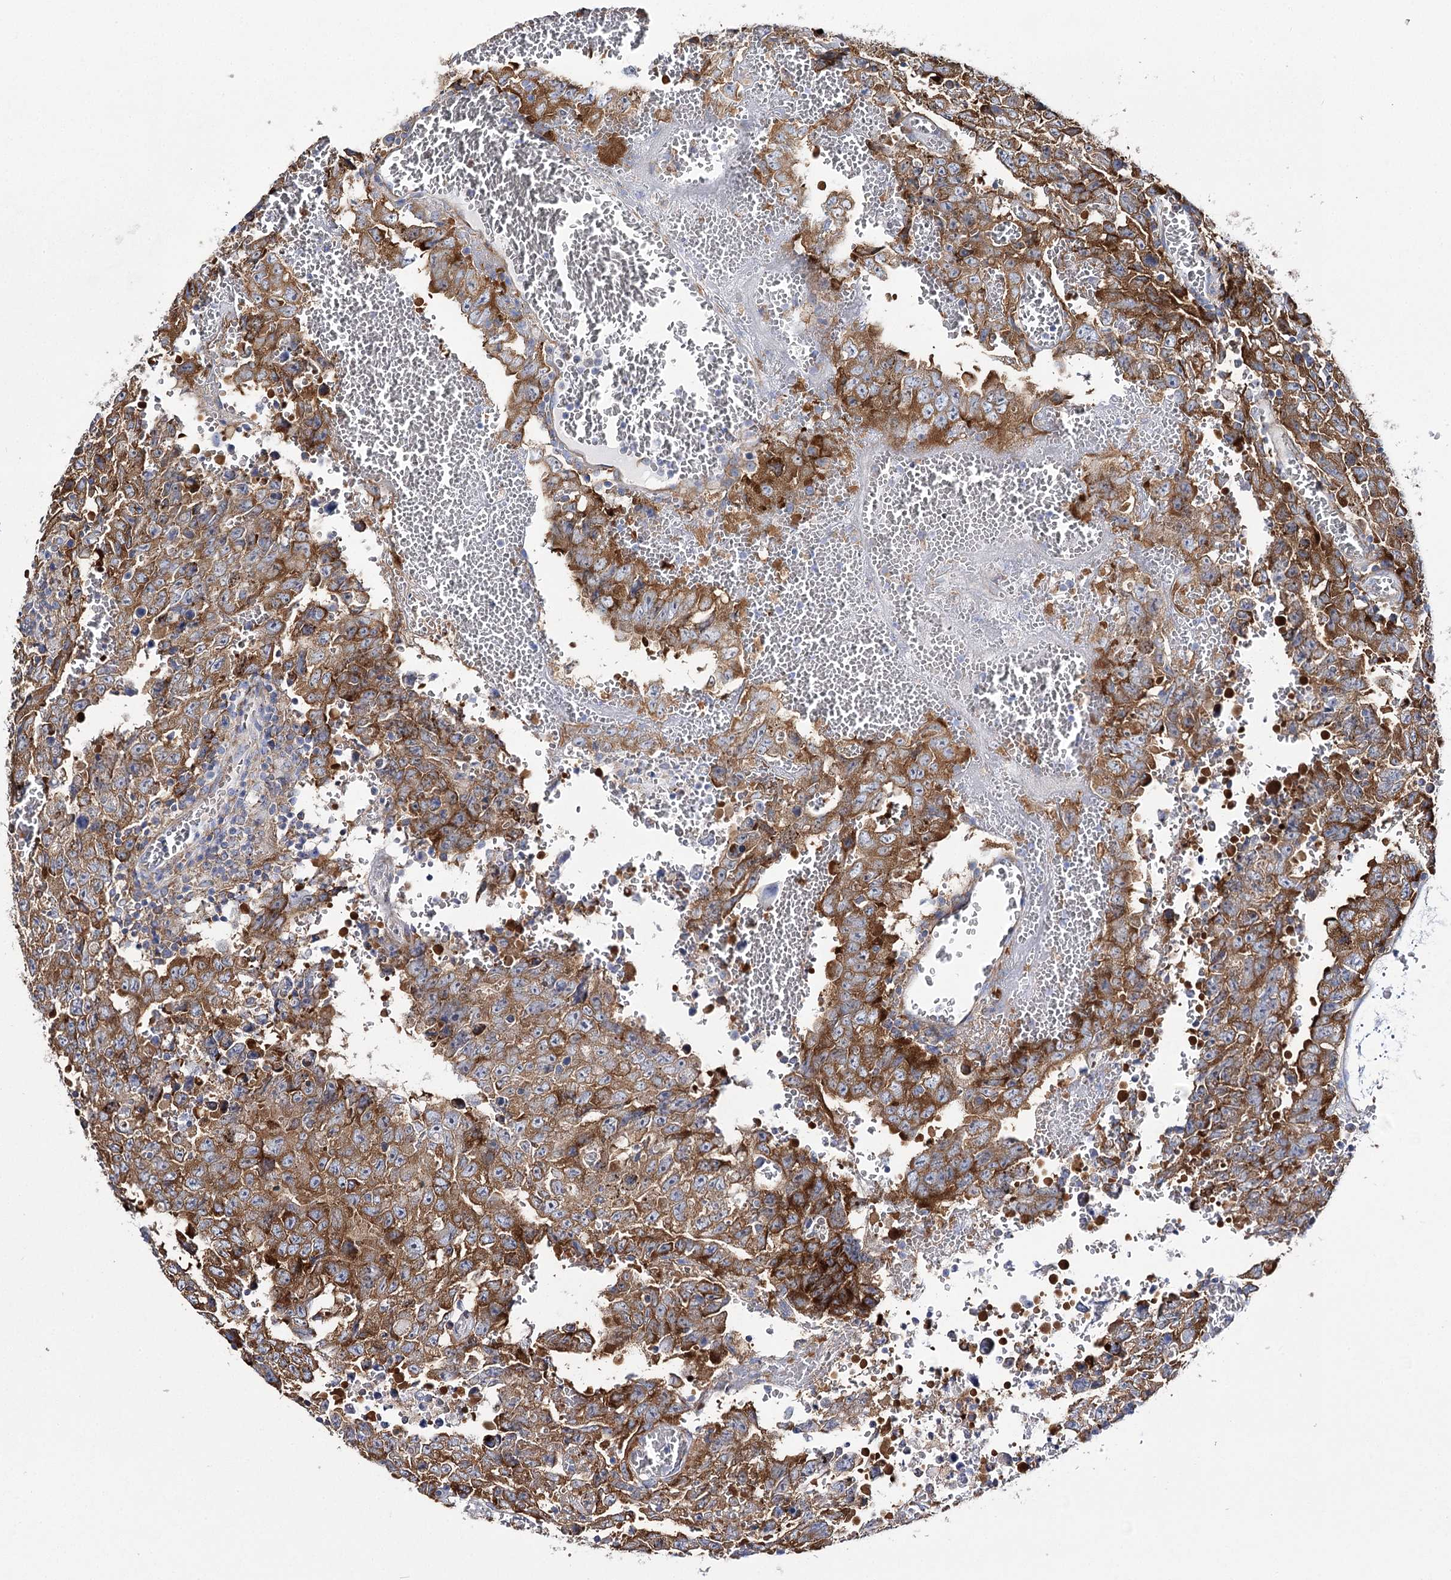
{"staining": {"intensity": "moderate", "quantity": ">75%", "location": "cytoplasmic/membranous"}, "tissue": "testis cancer", "cell_type": "Tumor cells", "image_type": "cancer", "snomed": [{"axis": "morphology", "description": "Carcinoma, Embryonal, NOS"}, {"axis": "topography", "description": "Testis"}], "caption": "This photomicrograph shows immunohistochemistry staining of human testis embryonal carcinoma, with medium moderate cytoplasmic/membranous positivity in about >75% of tumor cells.", "gene": "THUMPD3", "patient": {"sex": "male", "age": 26}}